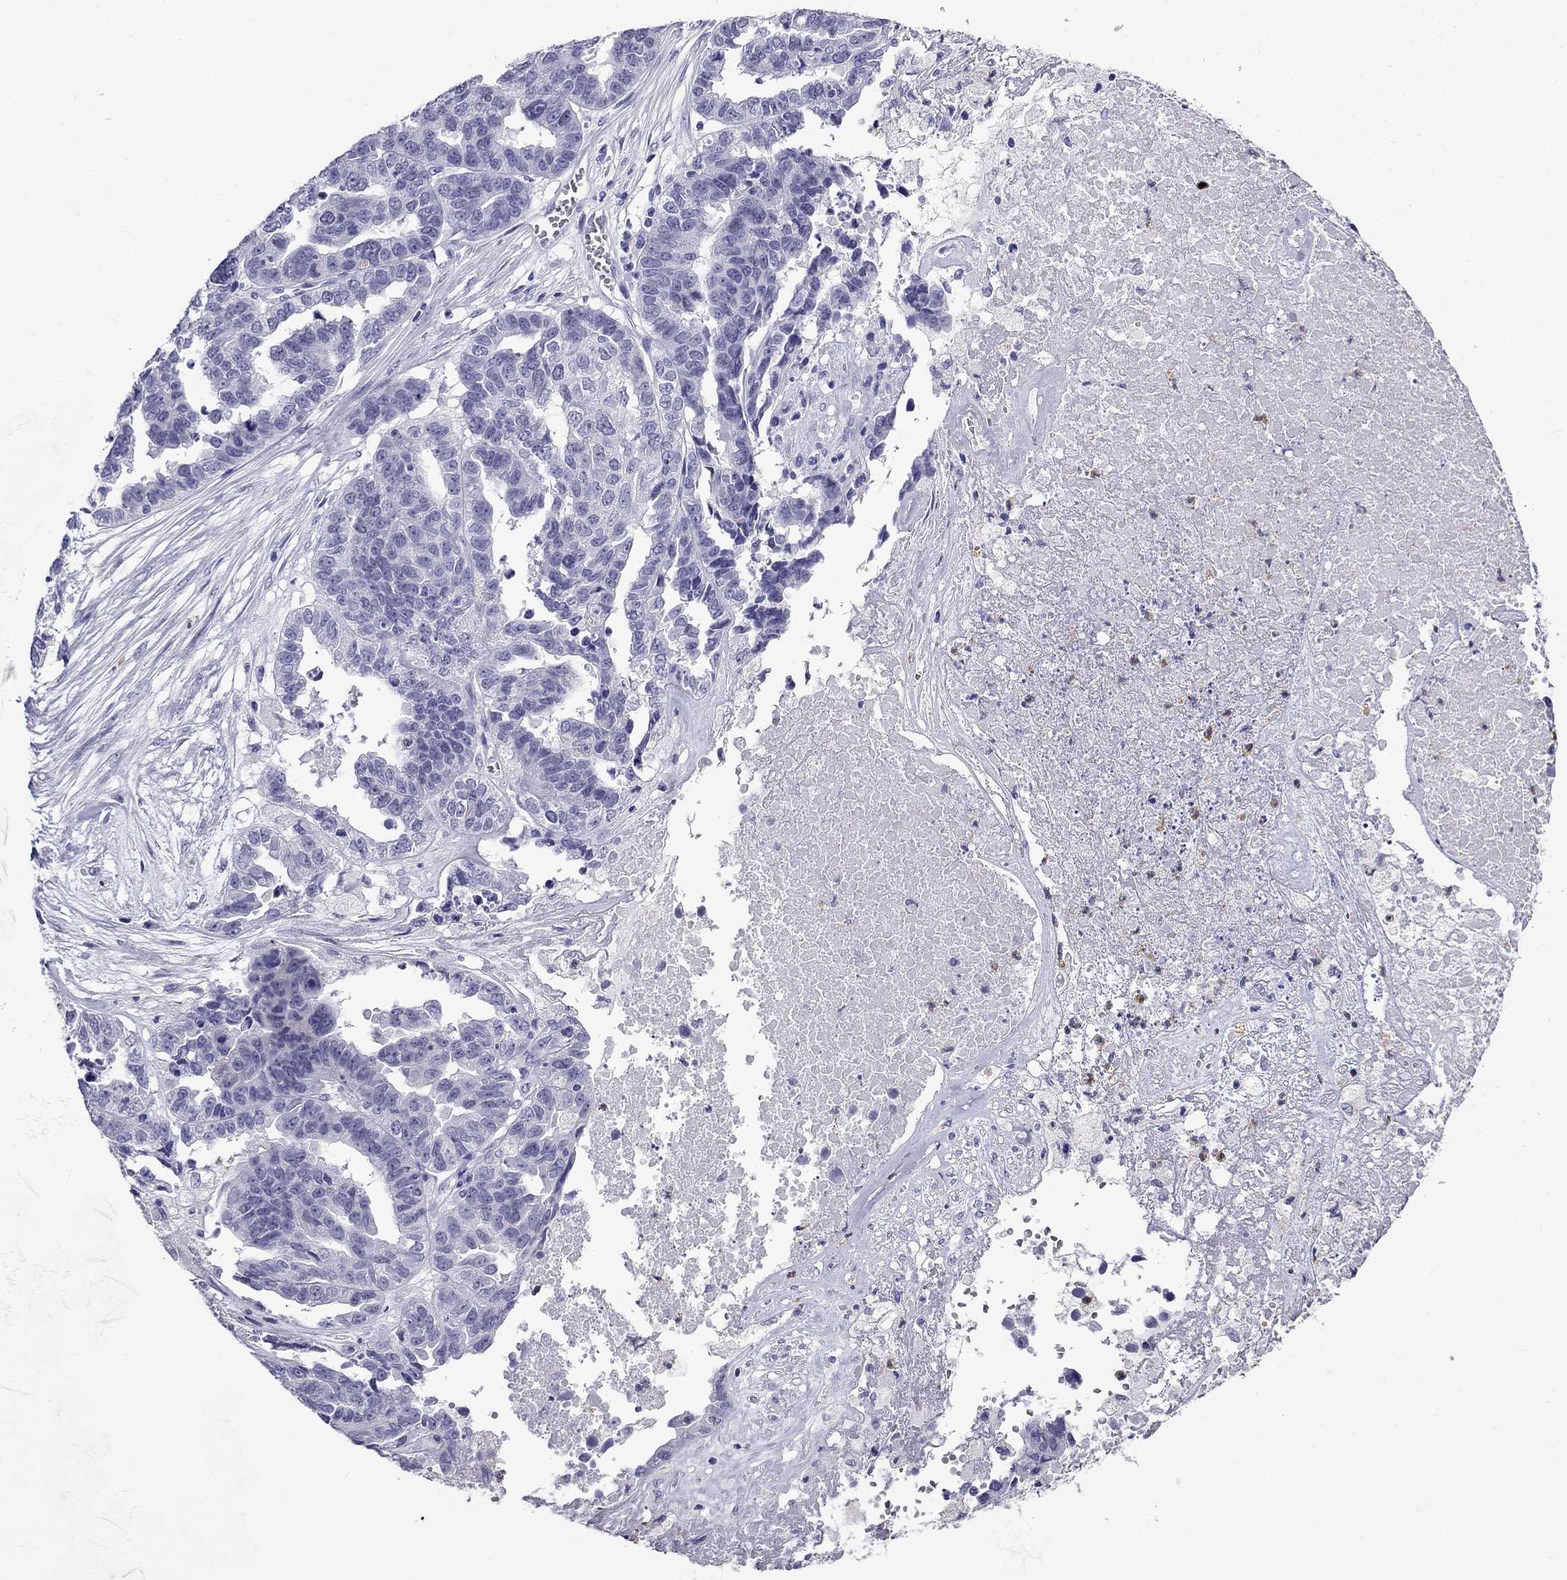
{"staining": {"intensity": "negative", "quantity": "none", "location": "none"}, "tissue": "ovarian cancer", "cell_type": "Tumor cells", "image_type": "cancer", "snomed": [{"axis": "morphology", "description": "Cystadenocarcinoma, serous, NOS"}, {"axis": "topography", "description": "Ovary"}], "caption": "Immunohistochemistry of human ovarian serous cystadenocarcinoma displays no expression in tumor cells.", "gene": "PPP1R36", "patient": {"sex": "female", "age": 87}}